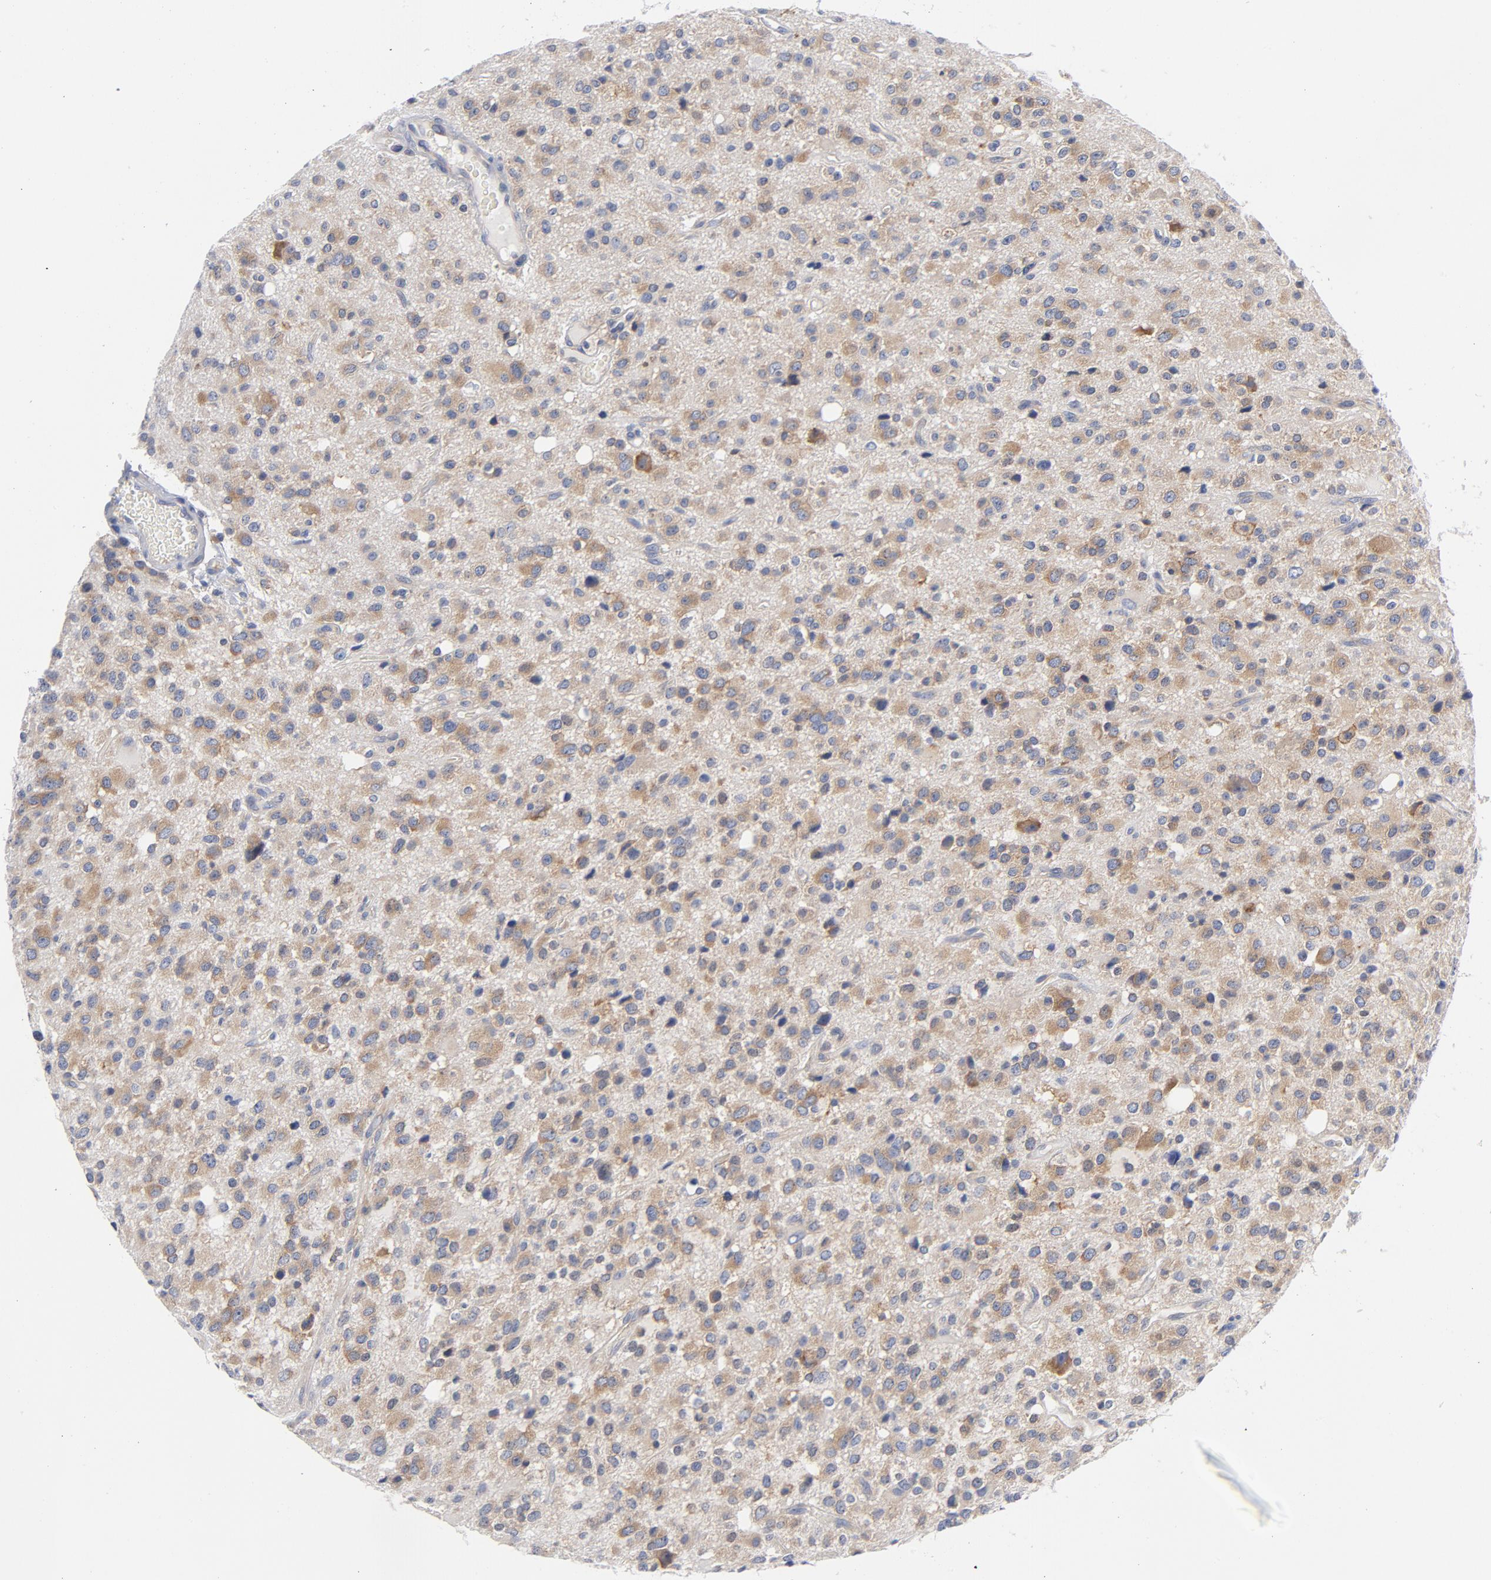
{"staining": {"intensity": "moderate", "quantity": "25%-75%", "location": "cytoplasmic/membranous"}, "tissue": "glioma", "cell_type": "Tumor cells", "image_type": "cancer", "snomed": [{"axis": "morphology", "description": "Glioma, malignant, High grade"}, {"axis": "topography", "description": "Brain"}], "caption": "There is medium levels of moderate cytoplasmic/membranous expression in tumor cells of malignant glioma (high-grade), as demonstrated by immunohistochemical staining (brown color).", "gene": "CD86", "patient": {"sex": "male", "age": 47}}